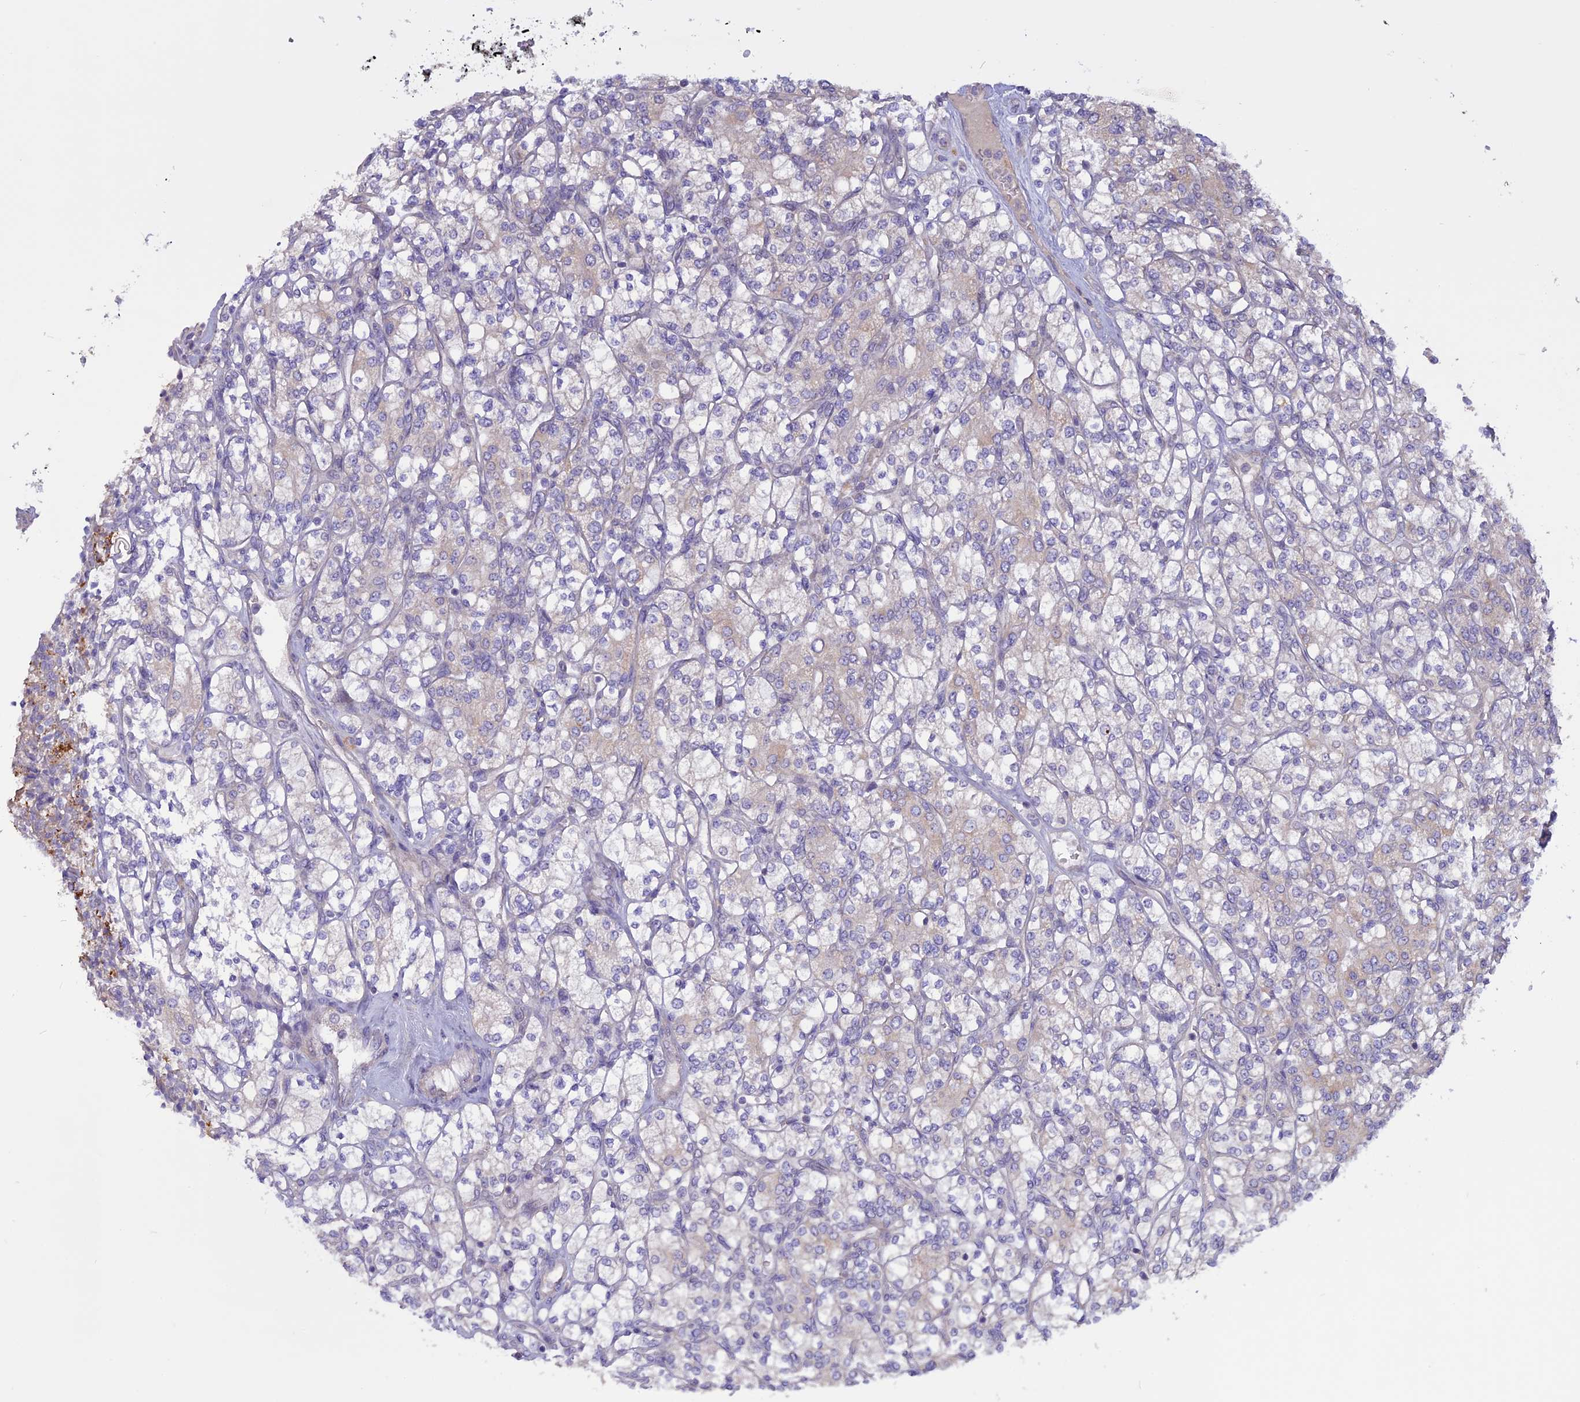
{"staining": {"intensity": "moderate", "quantity": "<25%", "location": "cytoplasmic/membranous"}, "tissue": "renal cancer", "cell_type": "Tumor cells", "image_type": "cancer", "snomed": [{"axis": "morphology", "description": "Adenocarcinoma, NOS"}, {"axis": "topography", "description": "Kidney"}], "caption": "DAB immunohistochemical staining of adenocarcinoma (renal) demonstrates moderate cytoplasmic/membranous protein expression in about <25% of tumor cells.", "gene": "SPHKAP", "patient": {"sex": "male", "age": 77}}